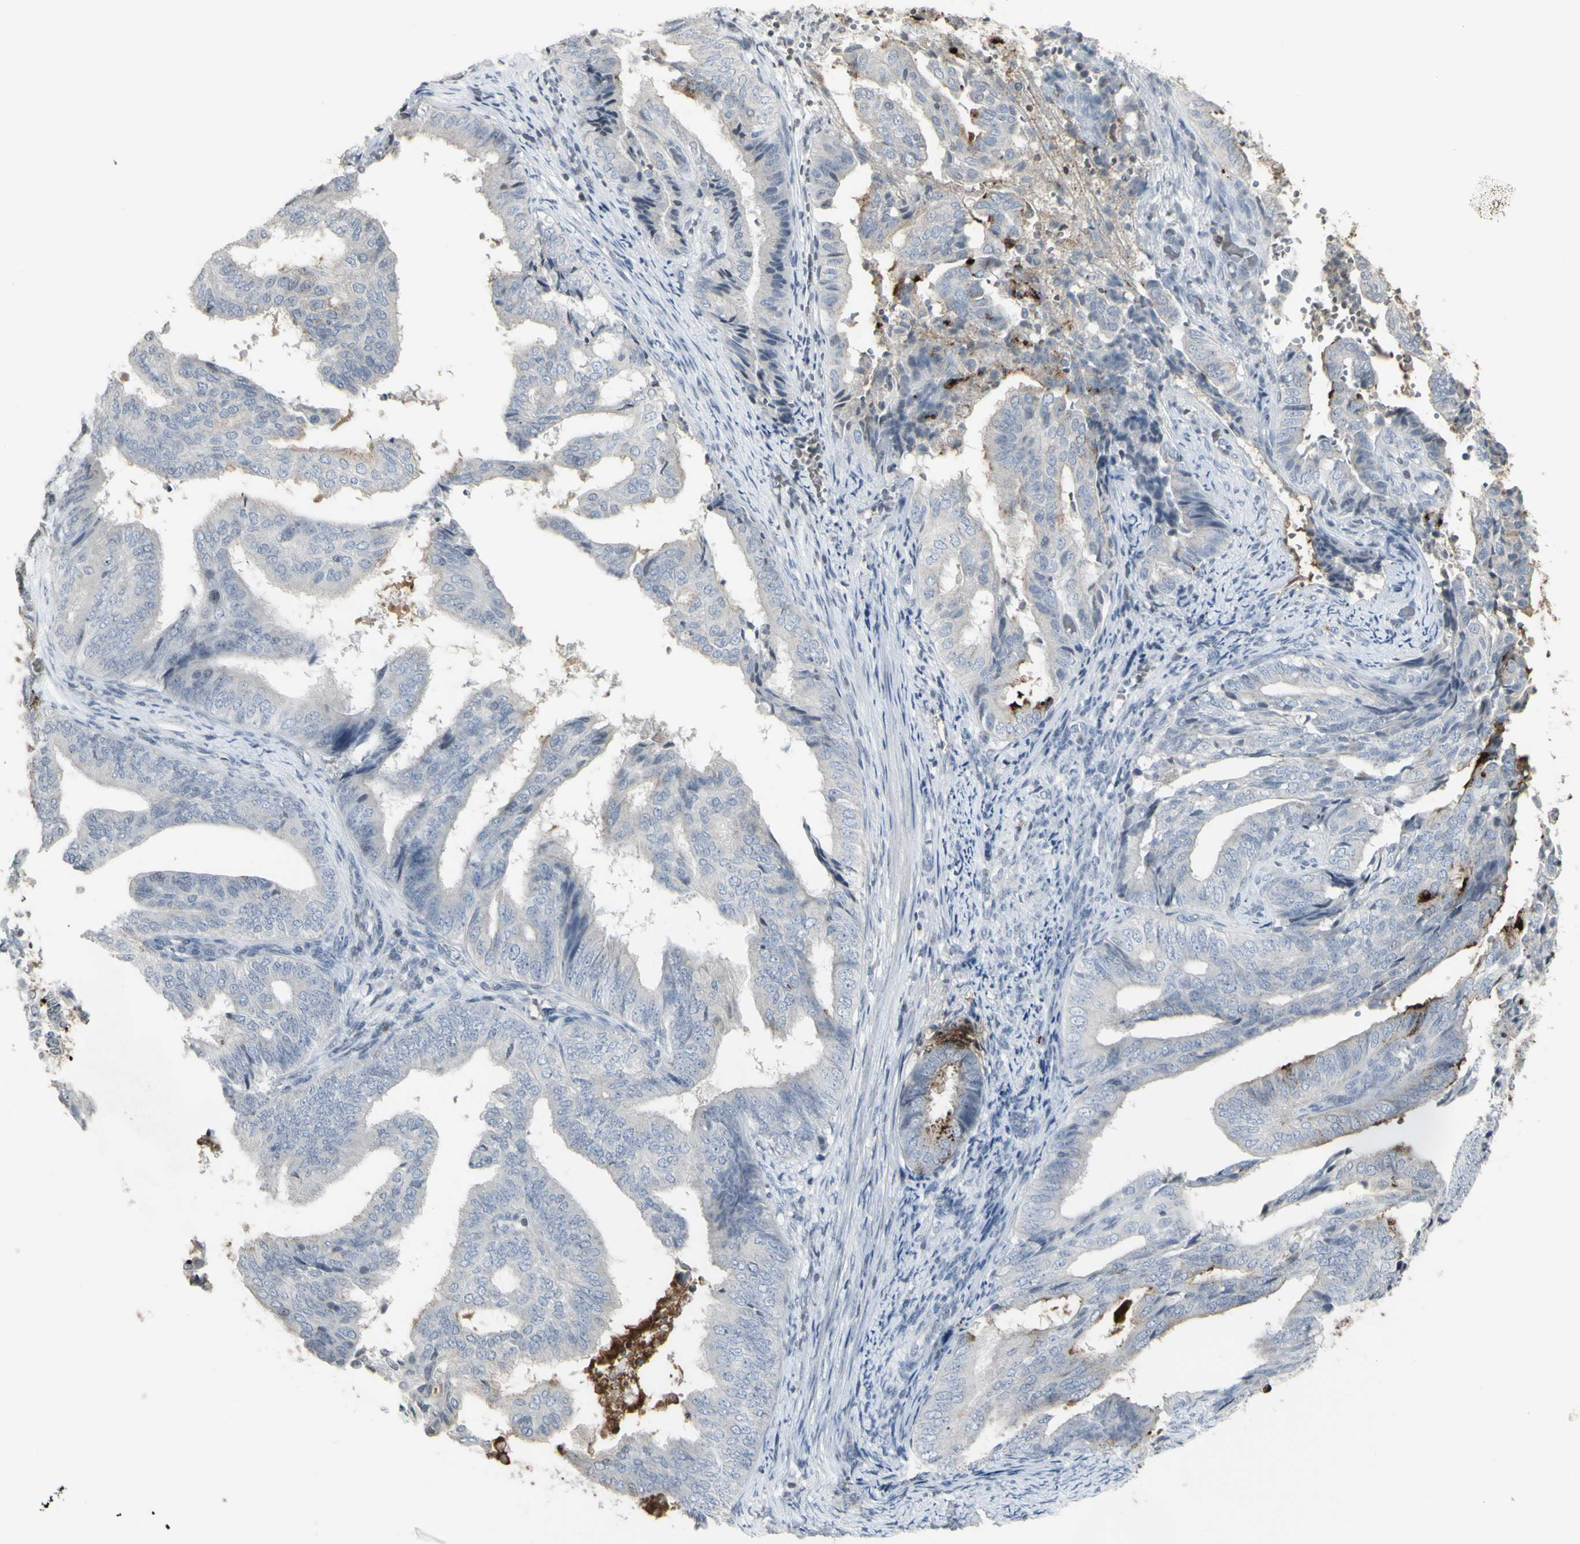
{"staining": {"intensity": "strong", "quantity": "<25%", "location": "cytoplasmic/membranous"}, "tissue": "endometrial cancer", "cell_type": "Tumor cells", "image_type": "cancer", "snomed": [{"axis": "morphology", "description": "Adenocarcinoma, NOS"}, {"axis": "topography", "description": "Endometrium"}], "caption": "High-magnification brightfield microscopy of endometrial adenocarcinoma stained with DAB (3,3'-diaminobenzidine) (brown) and counterstained with hematoxylin (blue). tumor cells exhibit strong cytoplasmic/membranous expression is identified in about<25% of cells. The protein of interest is stained brown, and the nuclei are stained in blue (DAB (3,3'-diaminobenzidine) IHC with brightfield microscopy, high magnification).", "gene": "MUC5AC", "patient": {"sex": "female", "age": 58}}